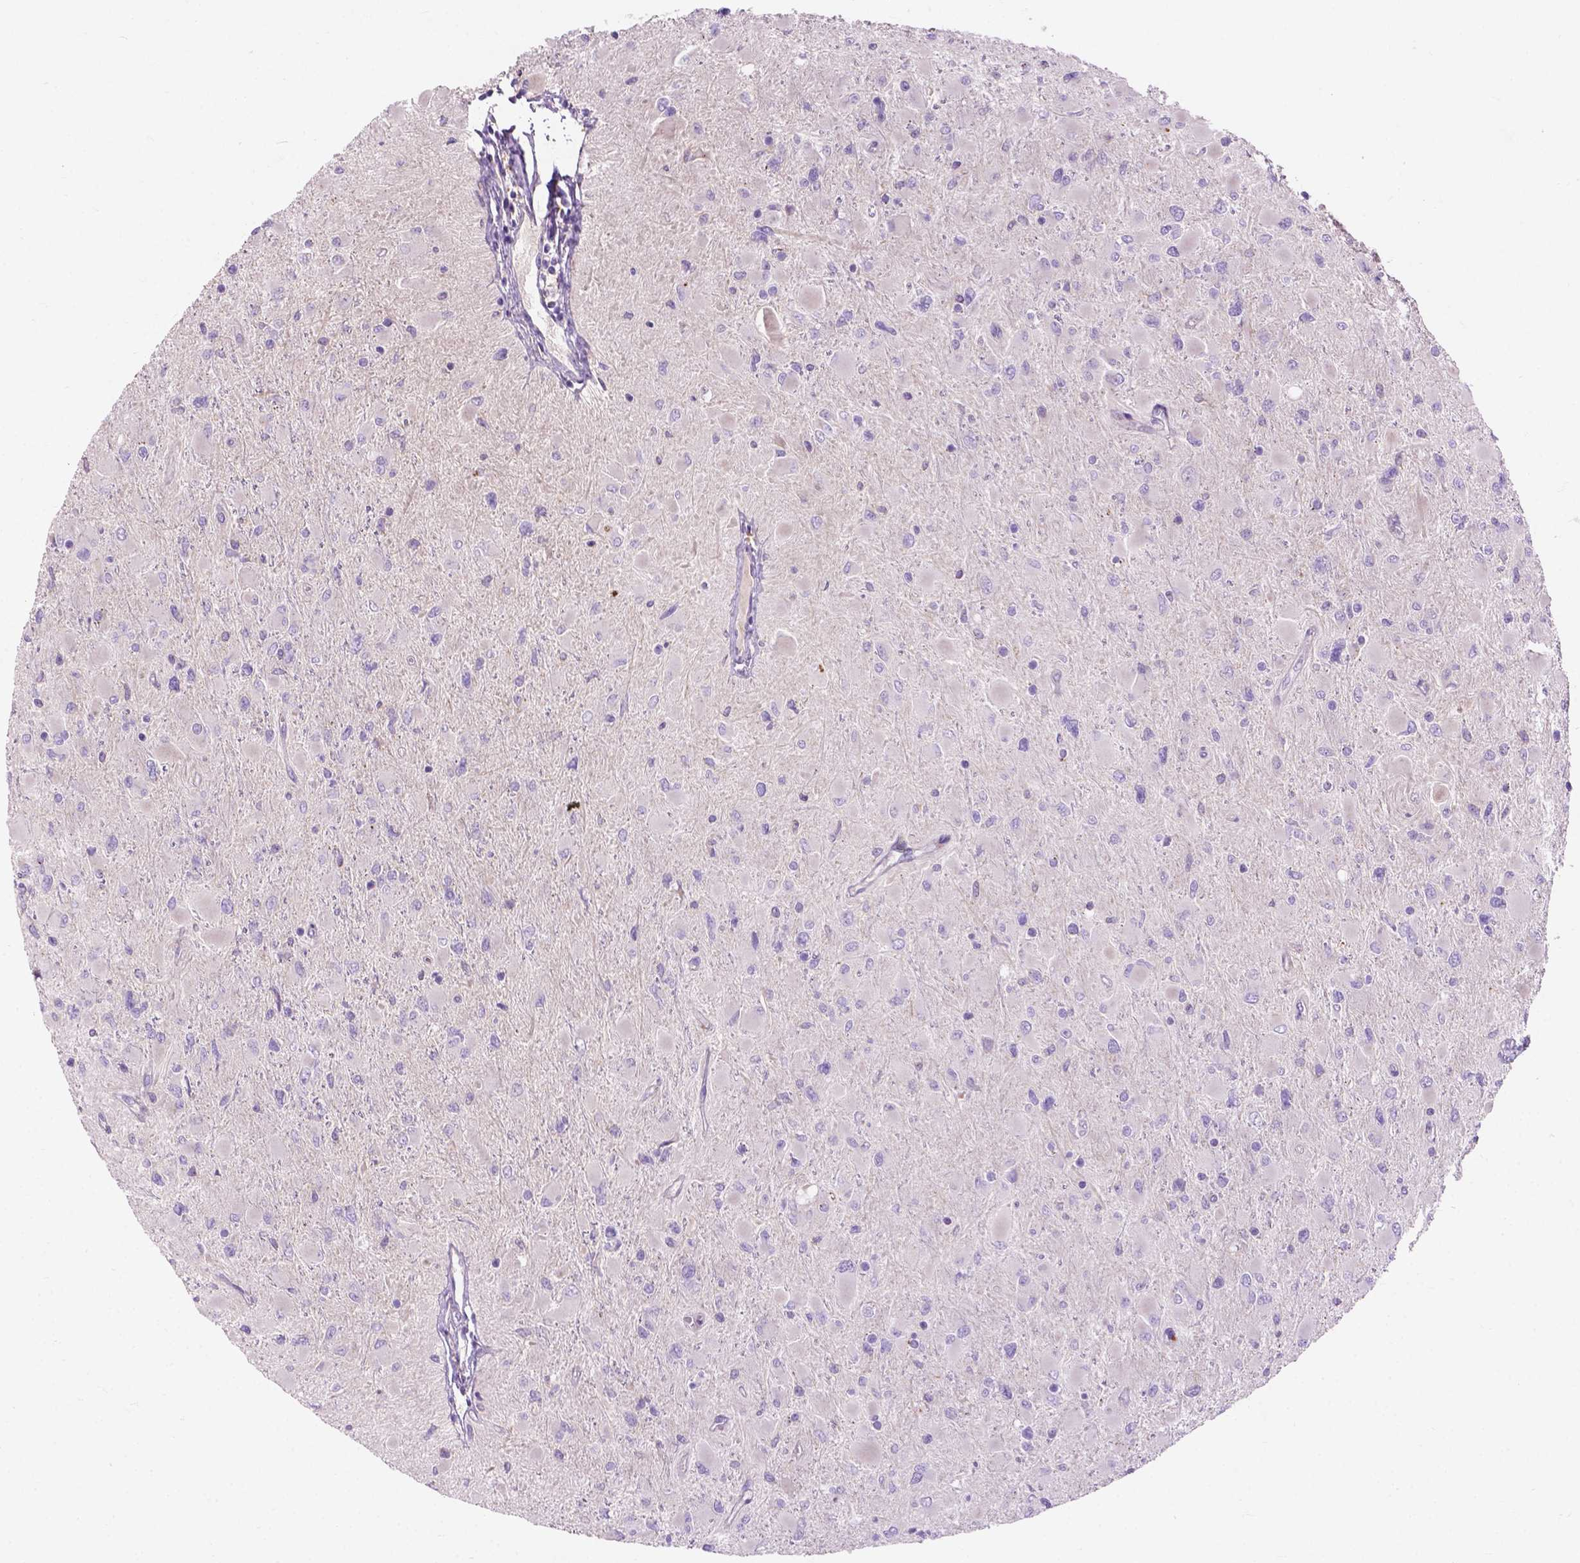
{"staining": {"intensity": "negative", "quantity": "none", "location": "none"}, "tissue": "glioma", "cell_type": "Tumor cells", "image_type": "cancer", "snomed": [{"axis": "morphology", "description": "Glioma, malignant, High grade"}, {"axis": "topography", "description": "Cerebral cortex"}], "caption": "High magnification brightfield microscopy of glioma stained with DAB (3,3'-diaminobenzidine) (brown) and counterstained with hematoxylin (blue): tumor cells show no significant staining.", "gene": "NOXO1", "patient": {"sex": "female", "age": 36}}